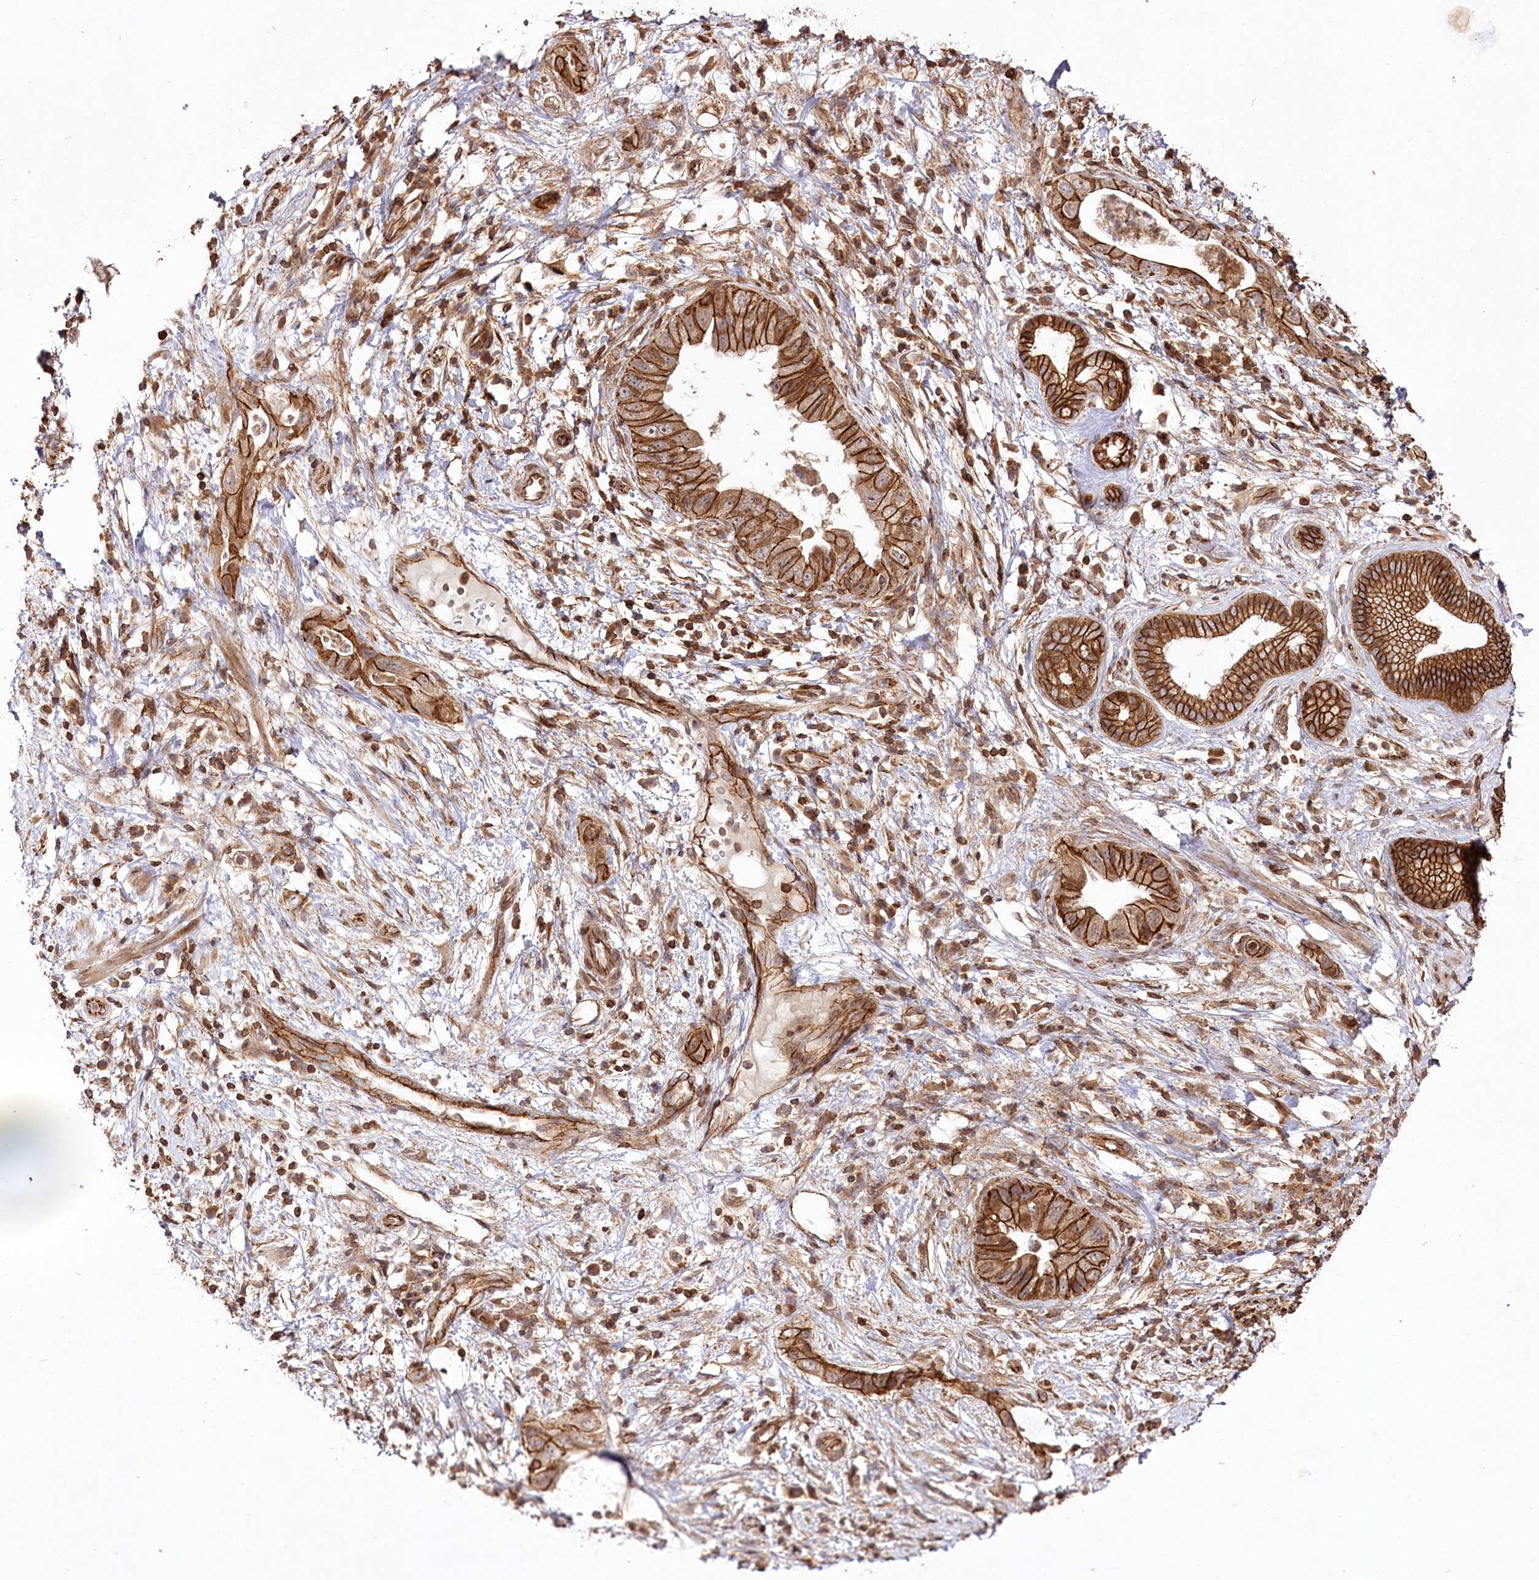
{"staining": {"intensity": "strong", "quantity": ">75%", "location": "cytoplasmic/membranous"}, "tissue": "pancreatic cancer", "cell_type": "Tumor cells", "image_type": "cancer", "snomed": [{"axis": "morphology", "description": "Adenocarcinoma, NOS"}, {"axis": "topography", "description": "Pancreas"}], "caption": "Protein expression analysis of human pancreatic adenocarcinoma reveals strong cytoplasmic/membranous positivity in approximately >75% of tumor cells. (brown staining indicates protein expression, while blue staining denotes nuclei).", "gene": "DHX29", "patient": {"sex": "female", "age": 73}}